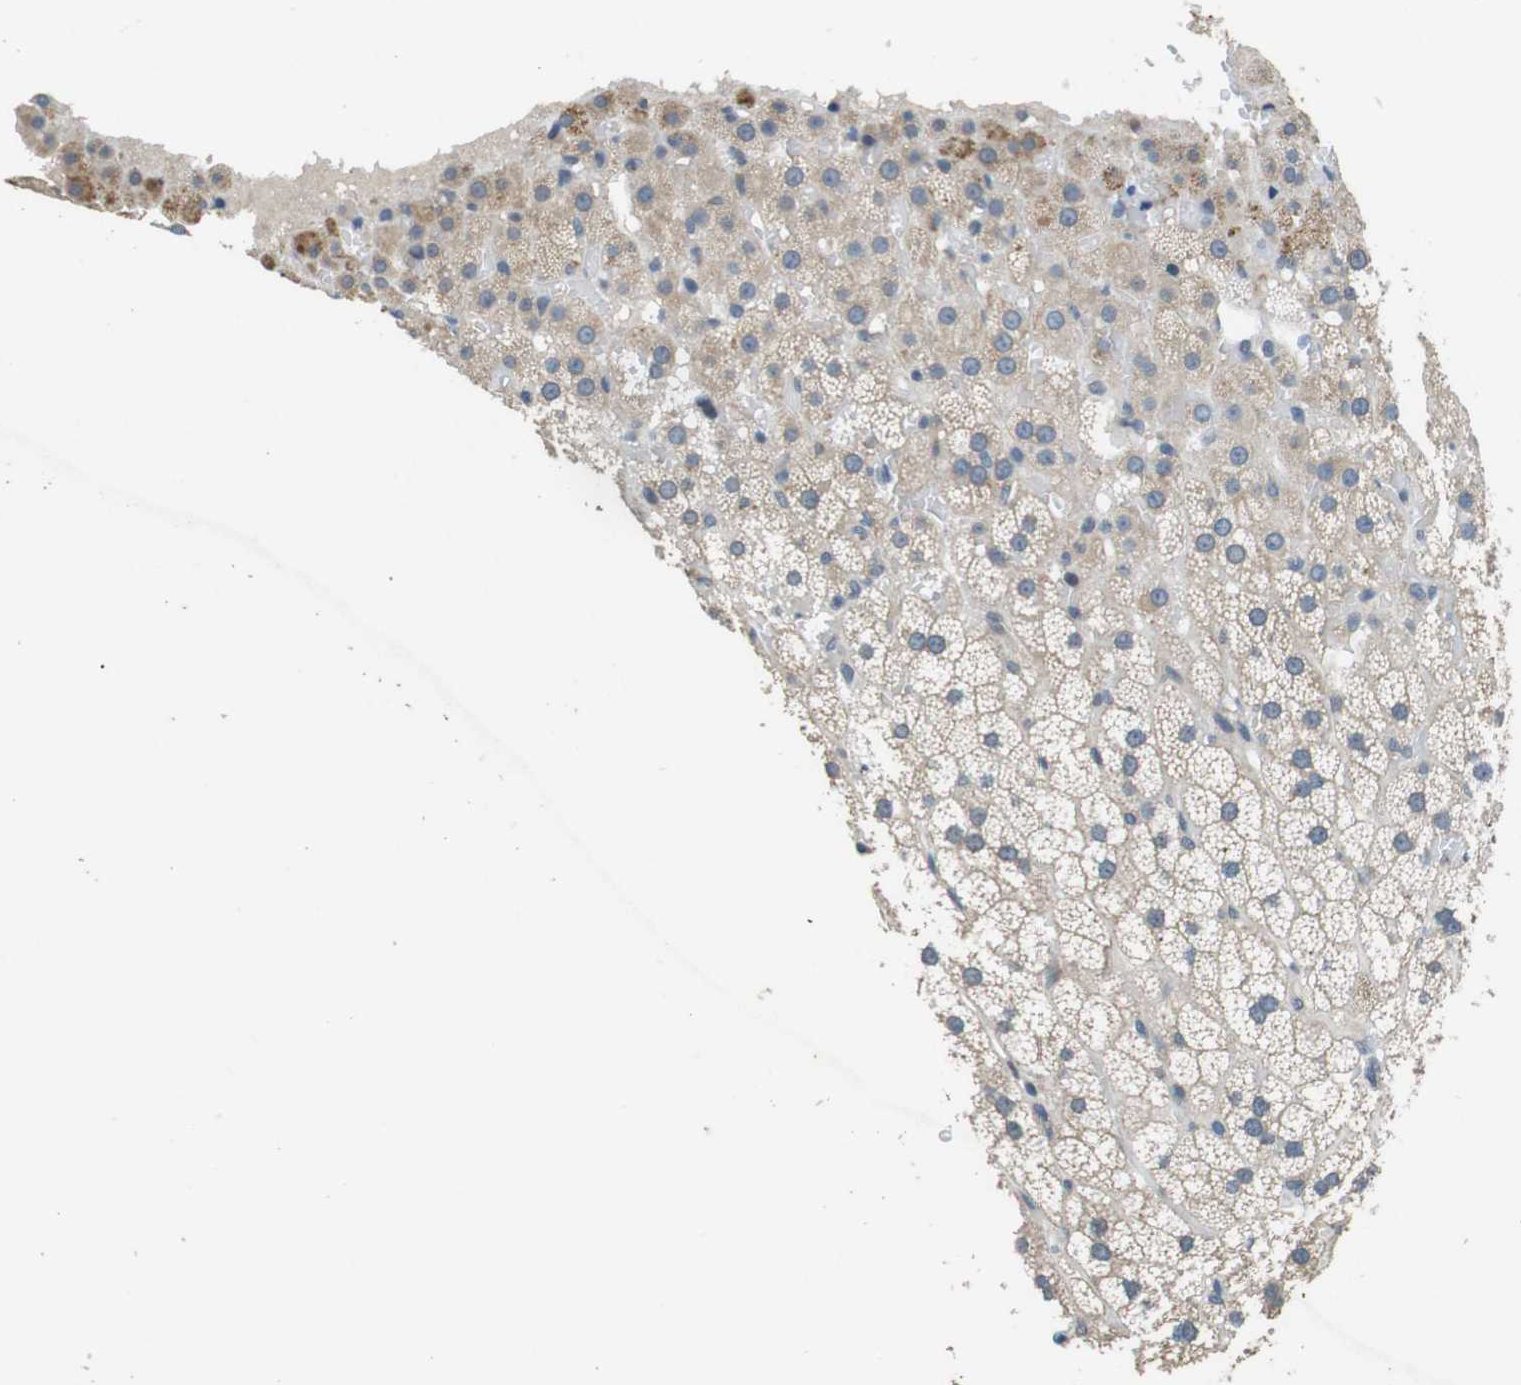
{"staining": {"intensity": "weak", "quantity": ">75%", "location": "cytoplasmic/membranous"}, "tissue": "adrenal gland", "cell_type": "Glandular cells", "image_type": "normal", "snomed": [{"axis": "morphology", "description": "Normal tissue, NOS"}, {"axis": "topography", "description": "Adrenal gland"}], "caption": "Protein staining by IHC reveals weak cytoplasmic/membranous positivity in approximately >75% of glandular cells in unremarkable adrenal gland. (IHC, brightfield microscopy, high magnification).", "gene": "CLDN7", "patient": {"sex": "male", "age": 35}}